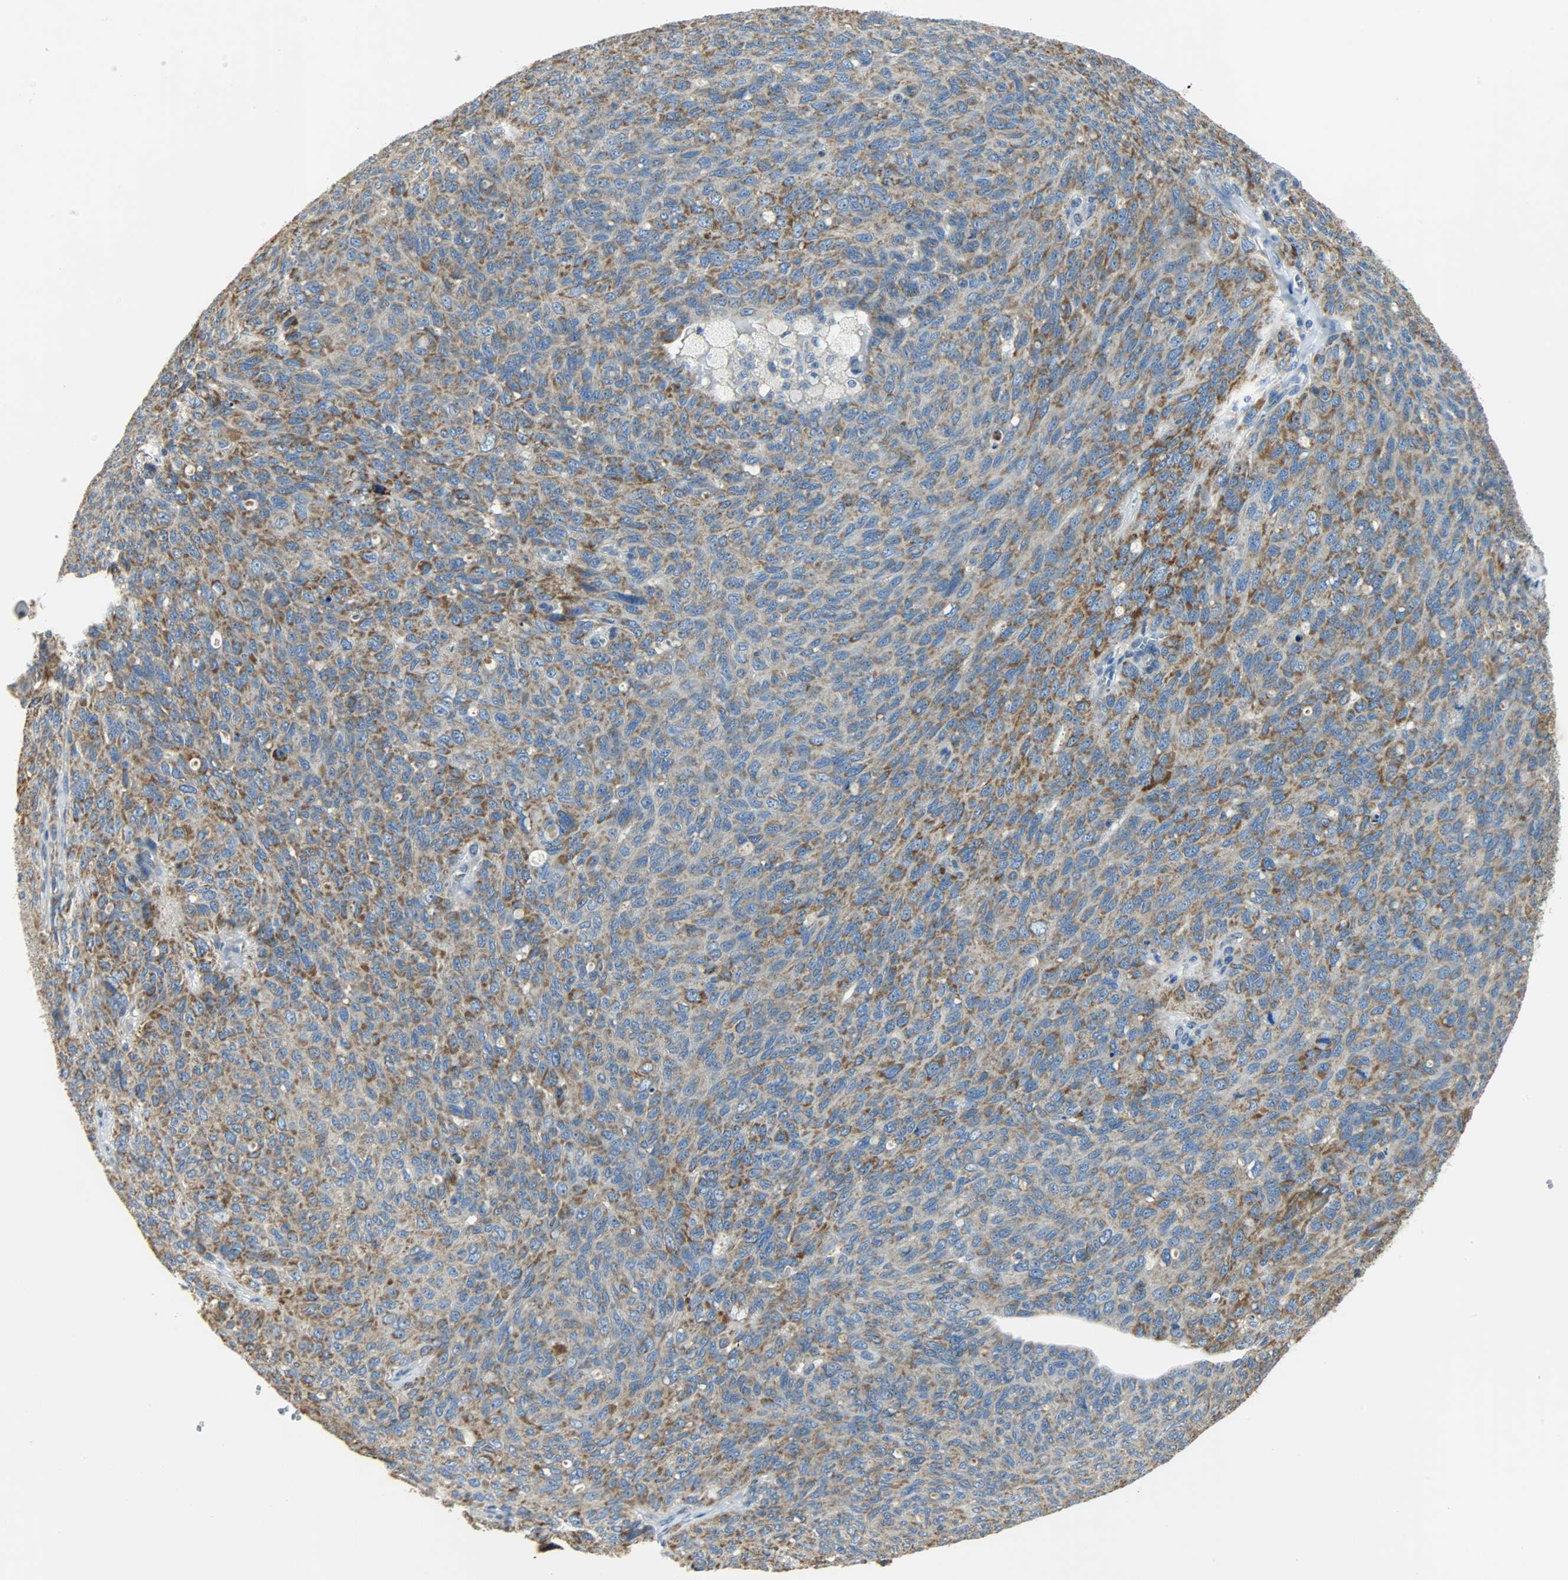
{"staining": {"intensity": "moderate", "quantity": ">75%", "location": "cytoplasmic/membranous"}, "tissue": "ovarian cancer", "cell_type": "Tumor cells", "image_type": "cancer", "snomed": [{"axis": "morphology", "description": "Carcinoma, endometroid"}, {"axis": "topography", "description": "Ovary"}], "caption": "This micrograph demonstrates endometroid carcinoma (ovarian) stained with immunohistochemistry (IHC) to label a protein in brown. The cytoplasmic/membranous of tumor cells show moderate positivity for the protein. Nuclei are counter-stained blue.", "gene": "NNT", "patient": {"sex": "female", "age": 60}}